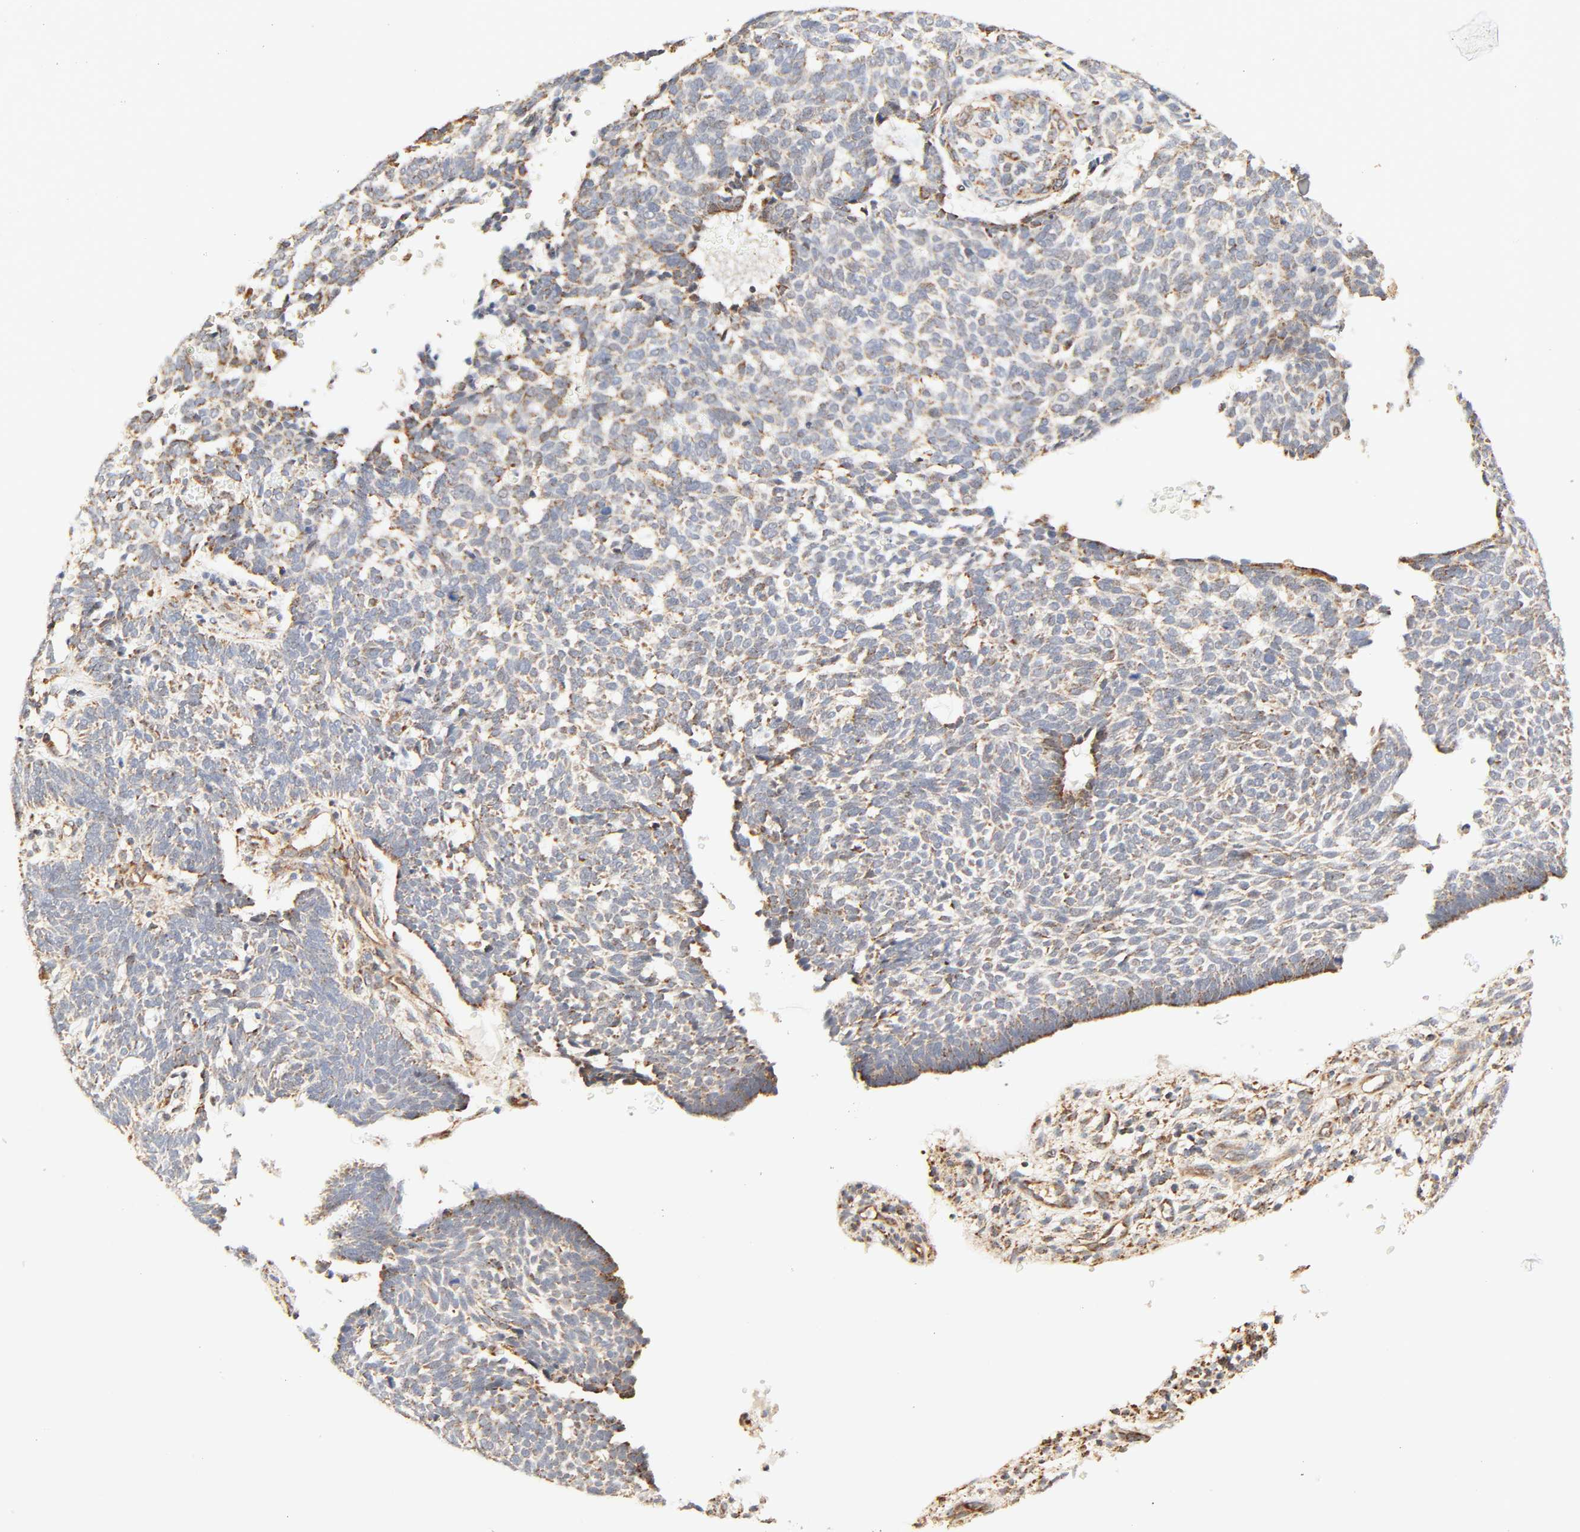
{"staining": {"intensity": "moderate", "quantity": "25%-75%", "location": "cytoplasmic/membranous"}, "tissue": "skin cancer", "cell_type": "Tumor cells", "image_type": "cancer", "snomed": [{"axis": "morphology", "description": "Normal tissue, NOS"}, {"axis": "morphology", "description": "Basal cell carcinoma"}, {"axis": "topography", "description": "Skin"}], "caption": "Moderate cytoplasmic/membranous positivity for a protein is seen in approximately 25%-75% of tumor cells of skin basal cell carcinoma using IHC.", "gene": "ZMAT5", "patient": {"sex": "male", "age": 87}}